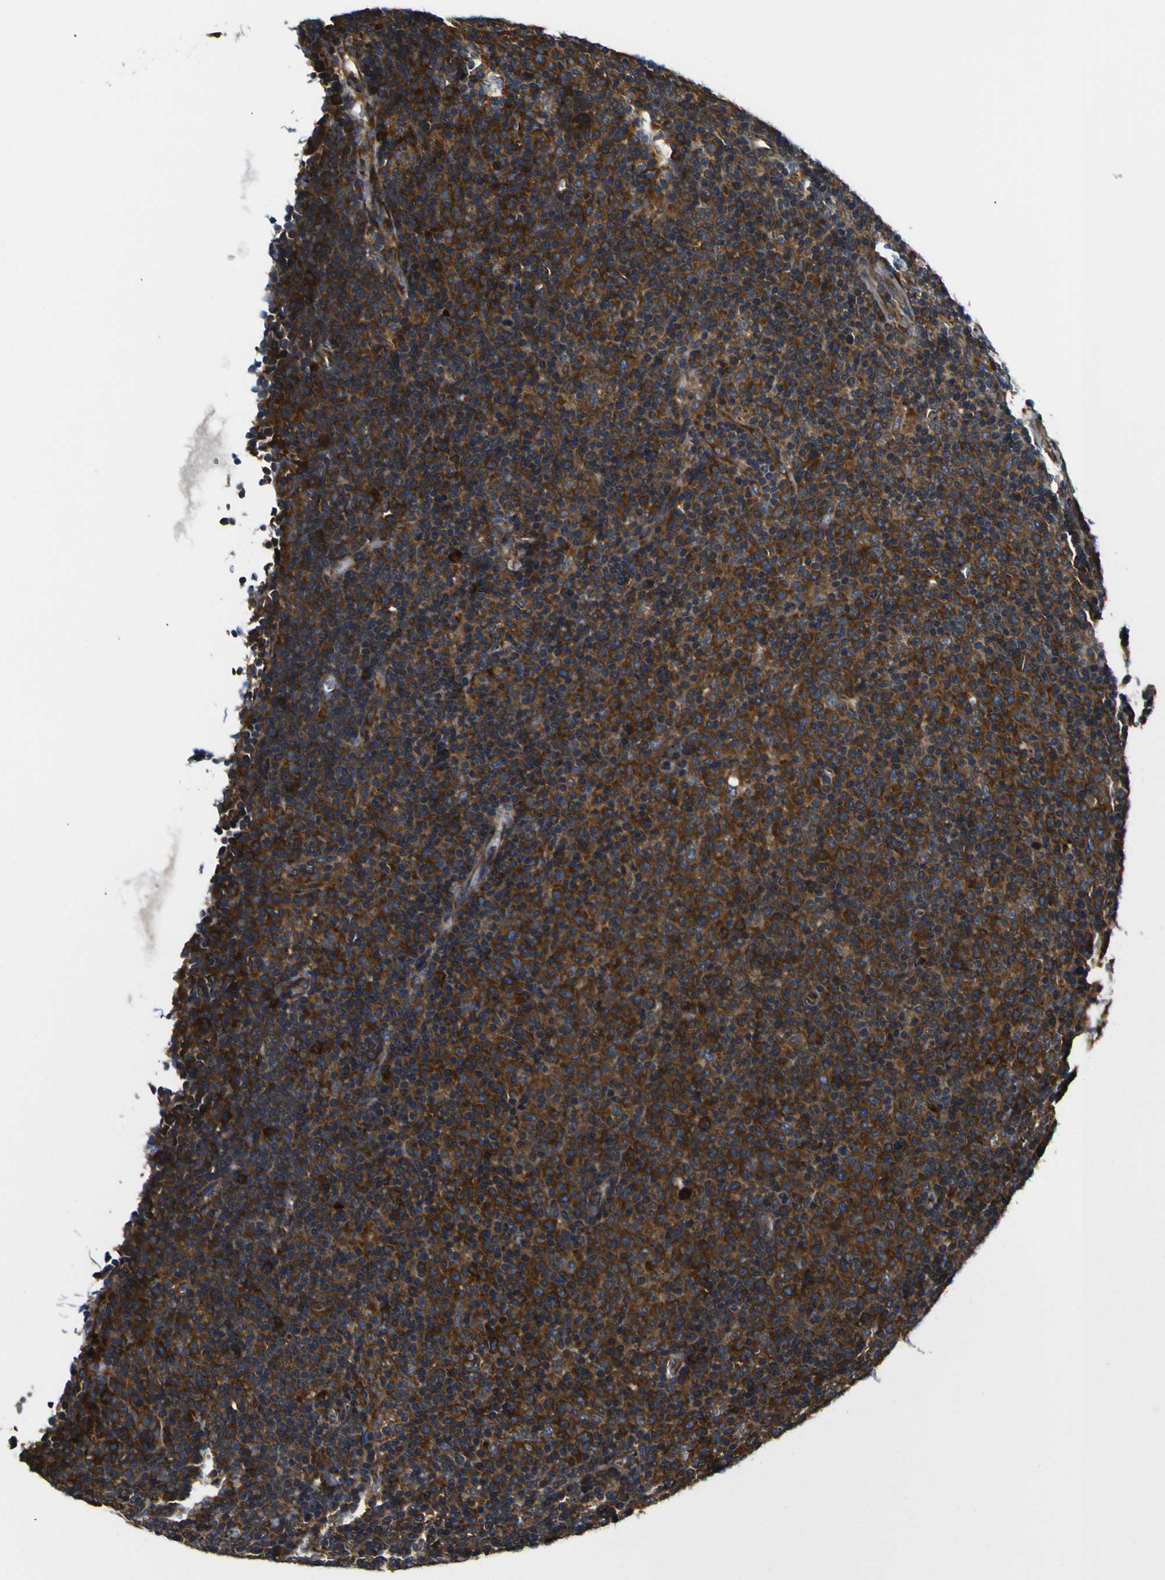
{"staining": {"intensity": "strong", "quantity": ">75%", "location": "cytoplasmic/membranous"}, "tissue": "lymphoma", "cell_type": "Tumor cells", "image_type": "cancer", "snomed": [{"axis": "morphology", "description": "Malignant lymphoma, non-Hodgkin's type, Low grade"}, {"axis": "topography", "description": "Lymph node"}], "caption": "Human lymphoma stained with a protein marker reveals strong staining in tumor cells.", "gene": "RPSA", "patient": {"sex": "male", "age": 70}}